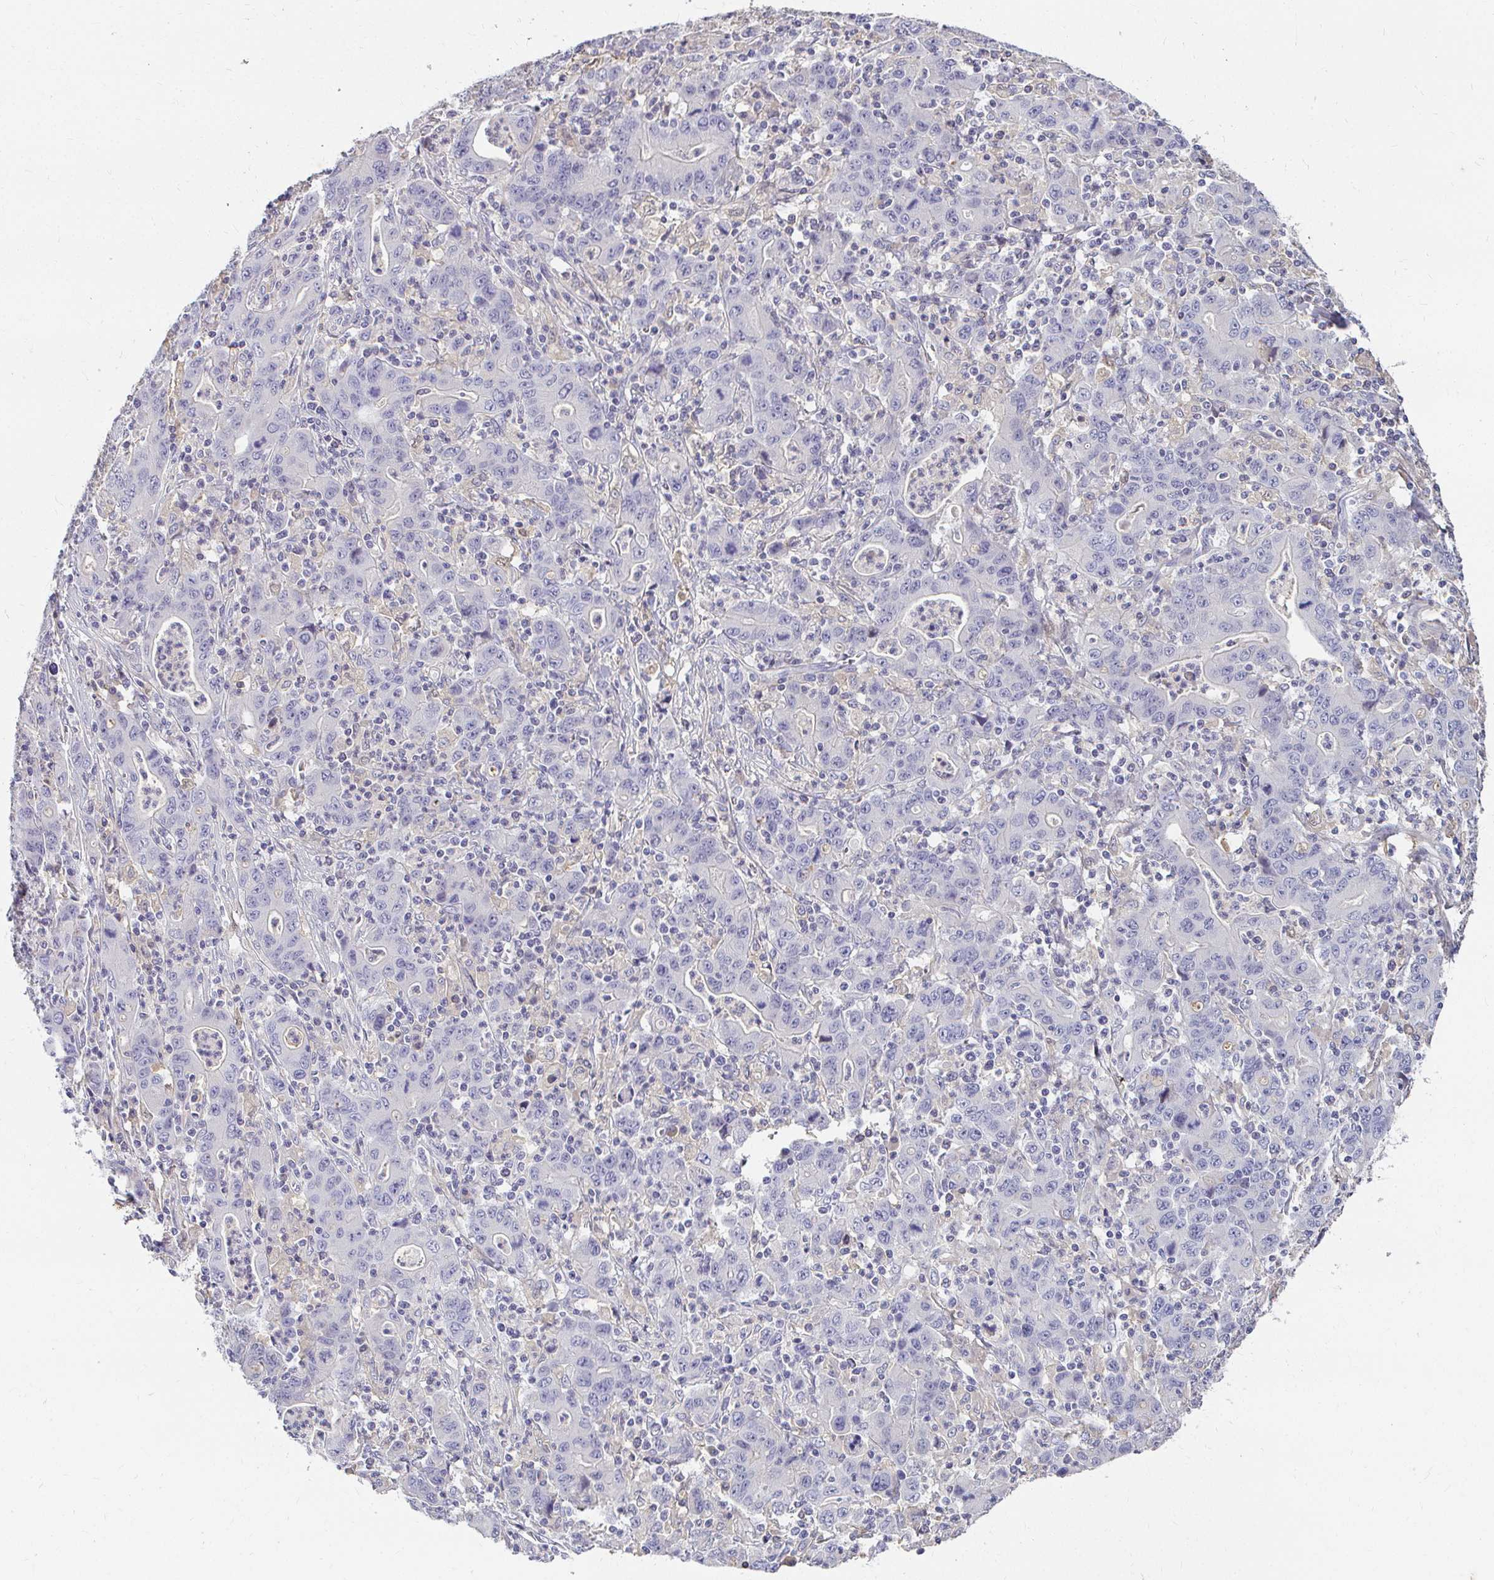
{"staining": {"intensity": "negative", "quantity": "none", "location": "none"}, "tissue": "stomach cancer", "cell_type": "Tumor cells", "image_type": "cancer", "snomed": [{"axis": "morphology", "description": "Adenocarcinoma, NOS"}, {"axis": "topography", "description": "Stomach, upper"}], "caption": "Histopathology image shows no protein expression in tumor cells of stomach cancer (adenocarcinoma) tissue.", "gene": "LOXL4", "patient": {"sex": "male", "age": 69}}